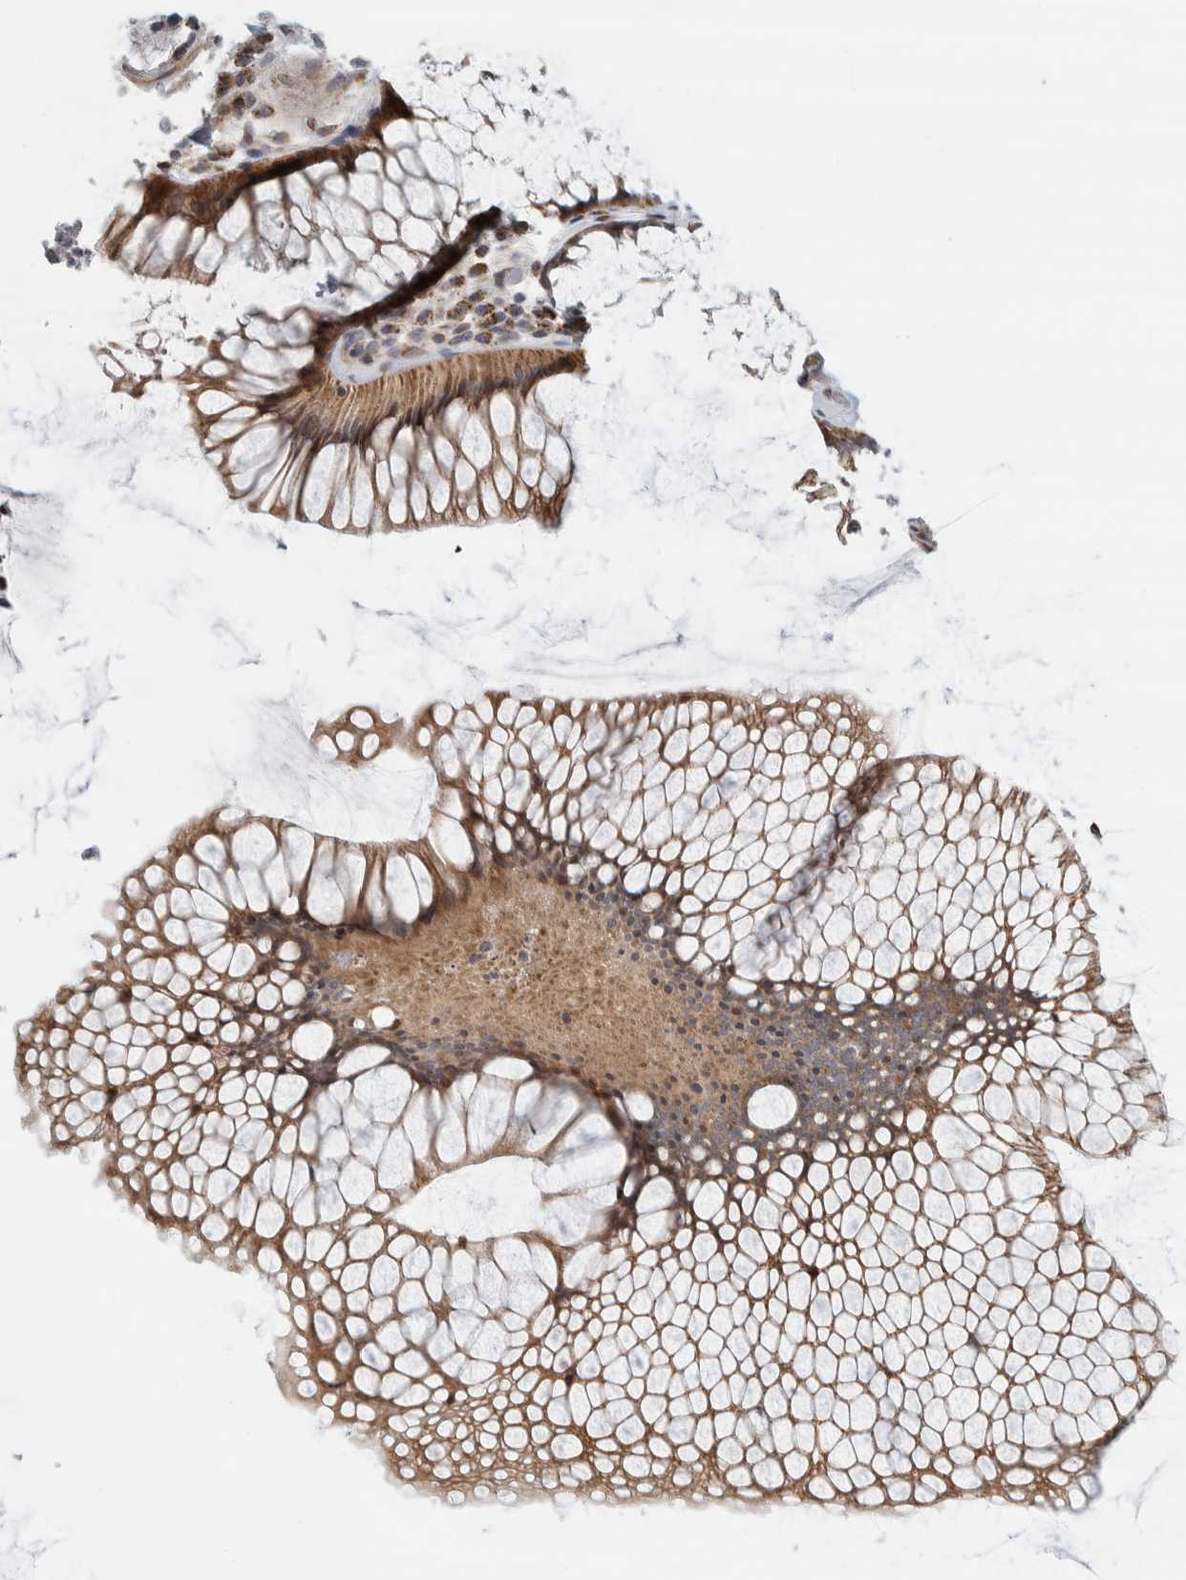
{"staining": {"intensity": "moderate", "quantity": ">75%", "location": "cytoplasmic/membranous"}, "tissue": "rectum", "cell_type": "Glandular cells", "image_type": "normal", "snomed": [{"axis": "morphology", "description": "Normal tissue, NOS"}, {"axis": "topography", "description": "Rectum"}], "caption": "This is a photomicrograph of IHC staining of unremarkable rectum, which shows moderate staining in the cytoplasmic/membranous of glandular cells.", "gene": "AFP", "patient": {"sex": "male", "age": 51}}